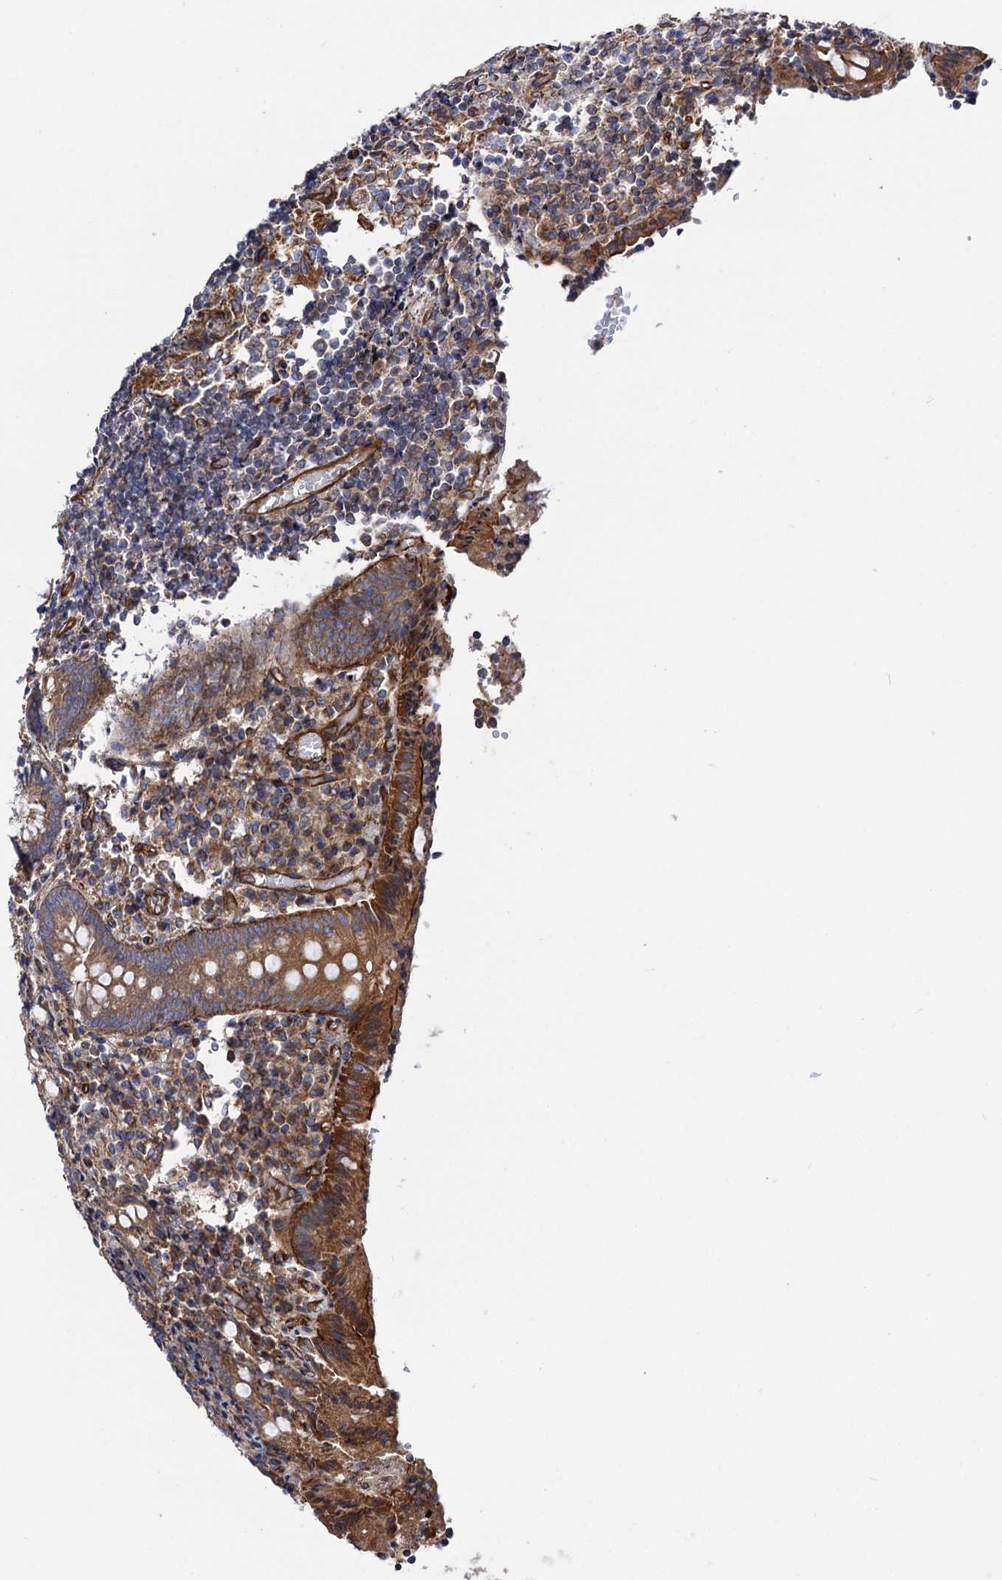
{"staining": {"intensity": "moderate", "quantity": ">75%", "location": "cytoplasmic/membranous"}, "tissue": "appendix", "cell_type": "Glandular cells", "image_type": "normal", "snomed": [{"axis": "morphology", "description": "Normal tissue, NOS"}, {"axis": "topography", "description": "Appendix"}], "caption": "Glandular cells display moderate cytoplasmic/membranous staining in approximately >75% of cells in benign appendix.", "gene": "CIP2A", "patient": {"sex": "female", "age": 17}}